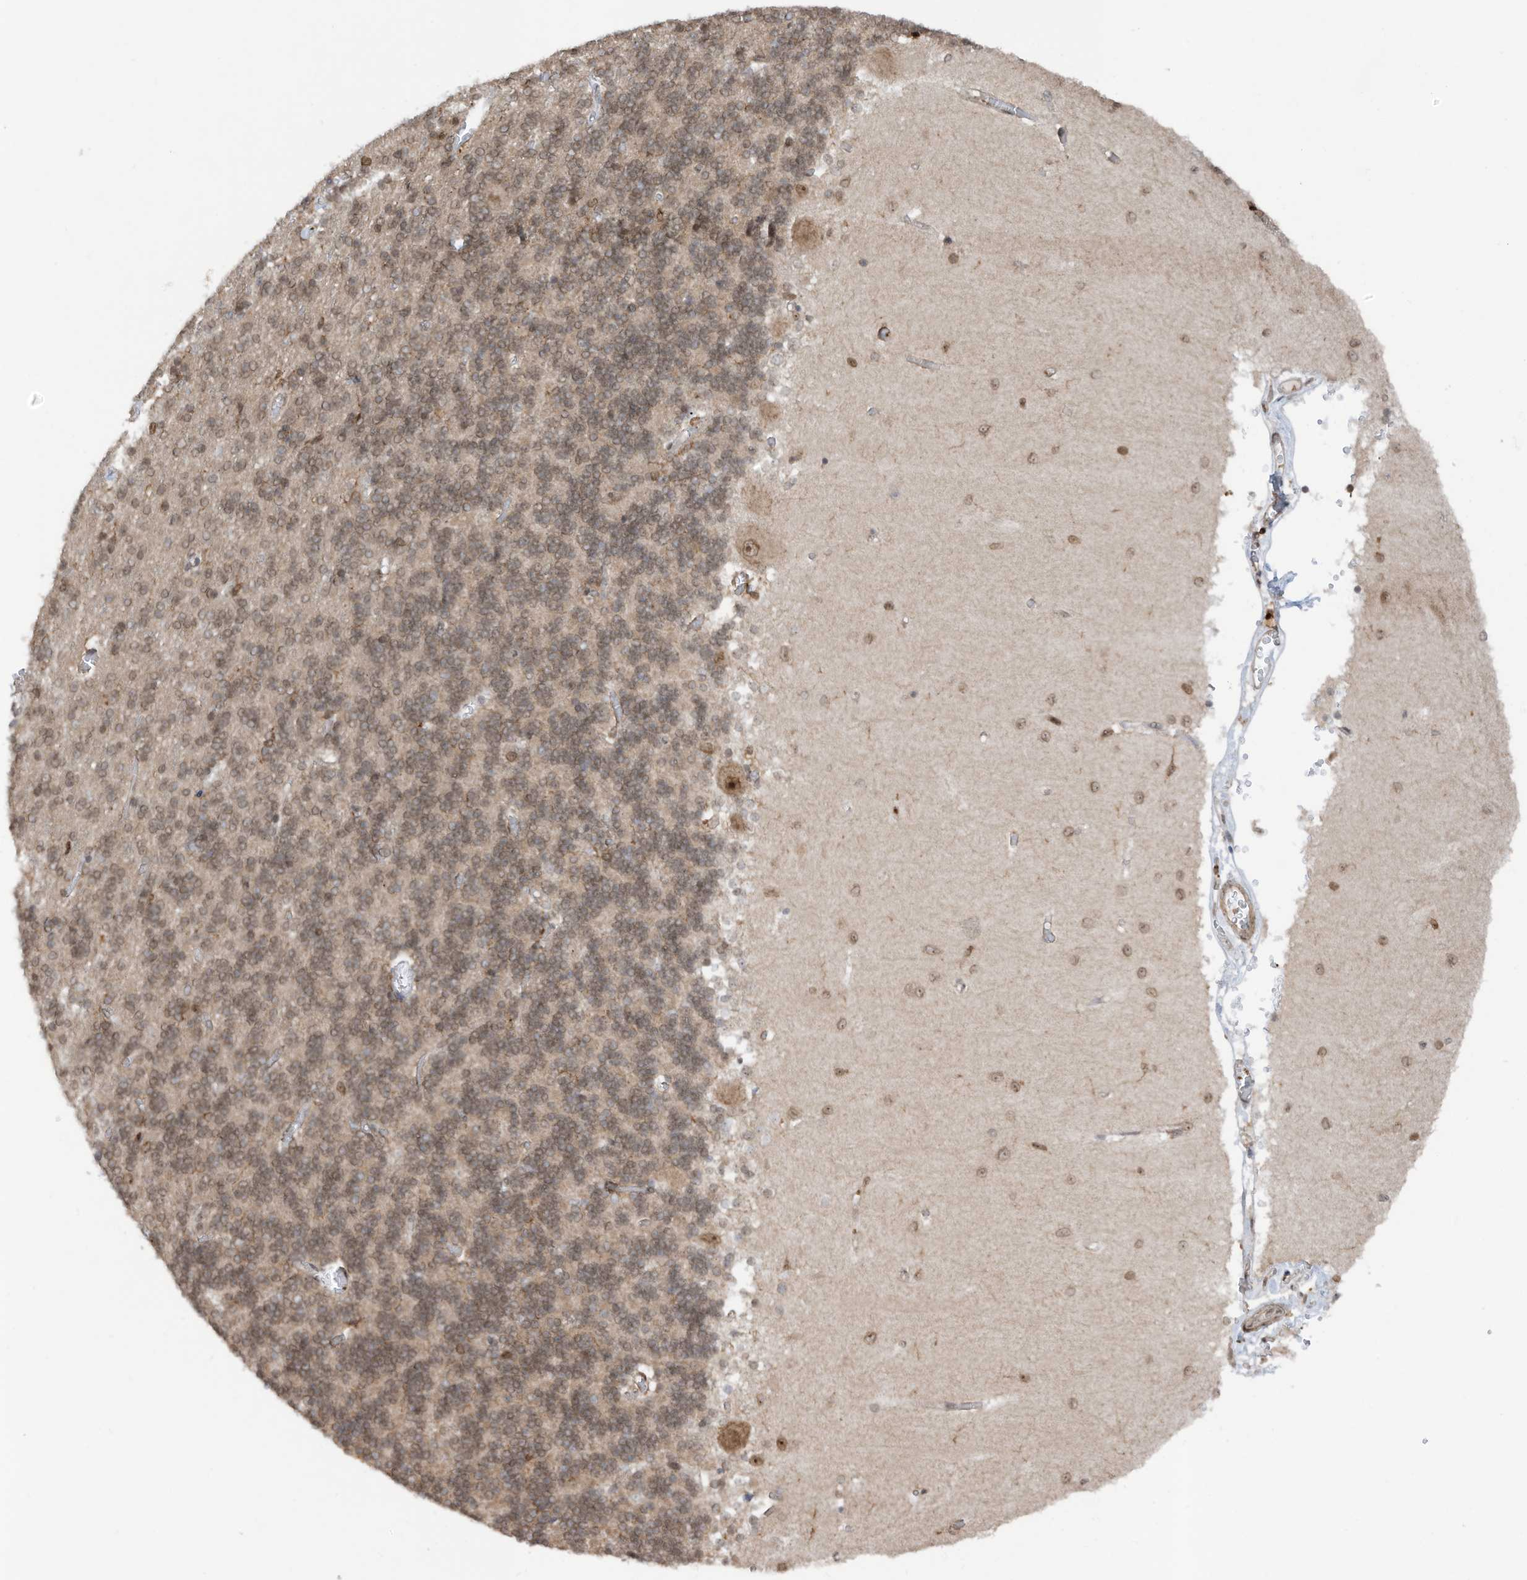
{"staining": {"intensity": "weak", "quantity": "25%-75%", "location": "cytoplasmic/membranous,nuclear"}, "tissue": "cerebellum", "cell_type": "Cells in granular layer", "image_type": "normal", "snomed": [{"axis": "morphology", "description": "Normal tissue, NOS"}, {"axis": "topography", "description": "Cerebellum"}], "caption": "Immunohistochemistry (DAB) staining of unremarkable cerebellum reveals weak cytoplasmic/membranous,nuclear protein staining in about 25%-75% of cells in granular layer.", "gene": "REPIN1", "patient": {"sex": "male", "age": 37}}